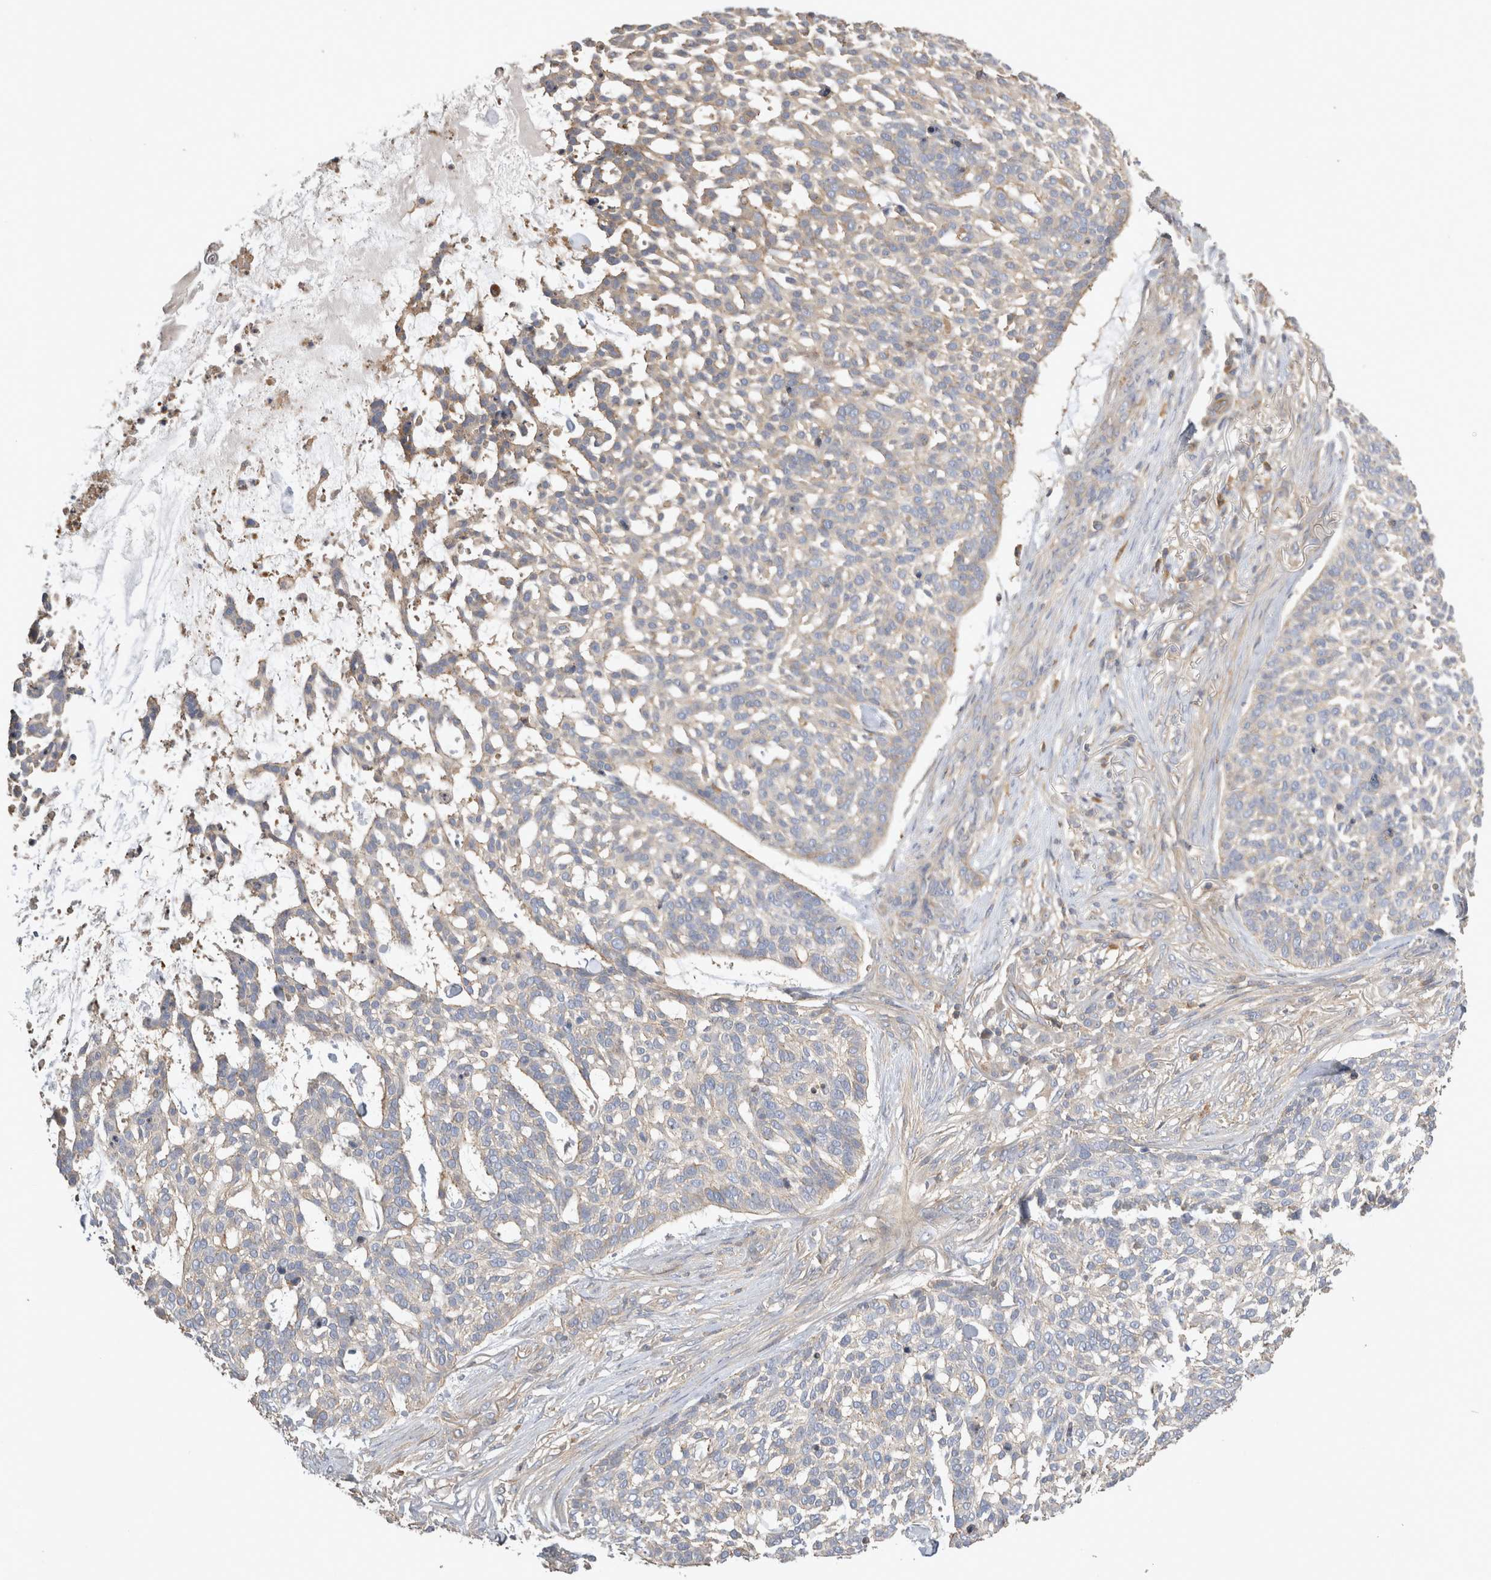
{"staining": {"intensity": "negative", "quantity": "none", "location": "none"}, "tissue": "skin cancer", "cell_type": "Tumor cells", "image_type": "cancer", "snomed": [{"axis": "morphology", "description": "Basal cell carcinoma"}, {"axis": "topography", "description": "Skin"}], "caption": "Micrograph shows no significant protein positivity in tumor cells of skin basal cell carcinoma.", "gene": "CHMP6", "patient": {"sex": "female", "age": 64}}